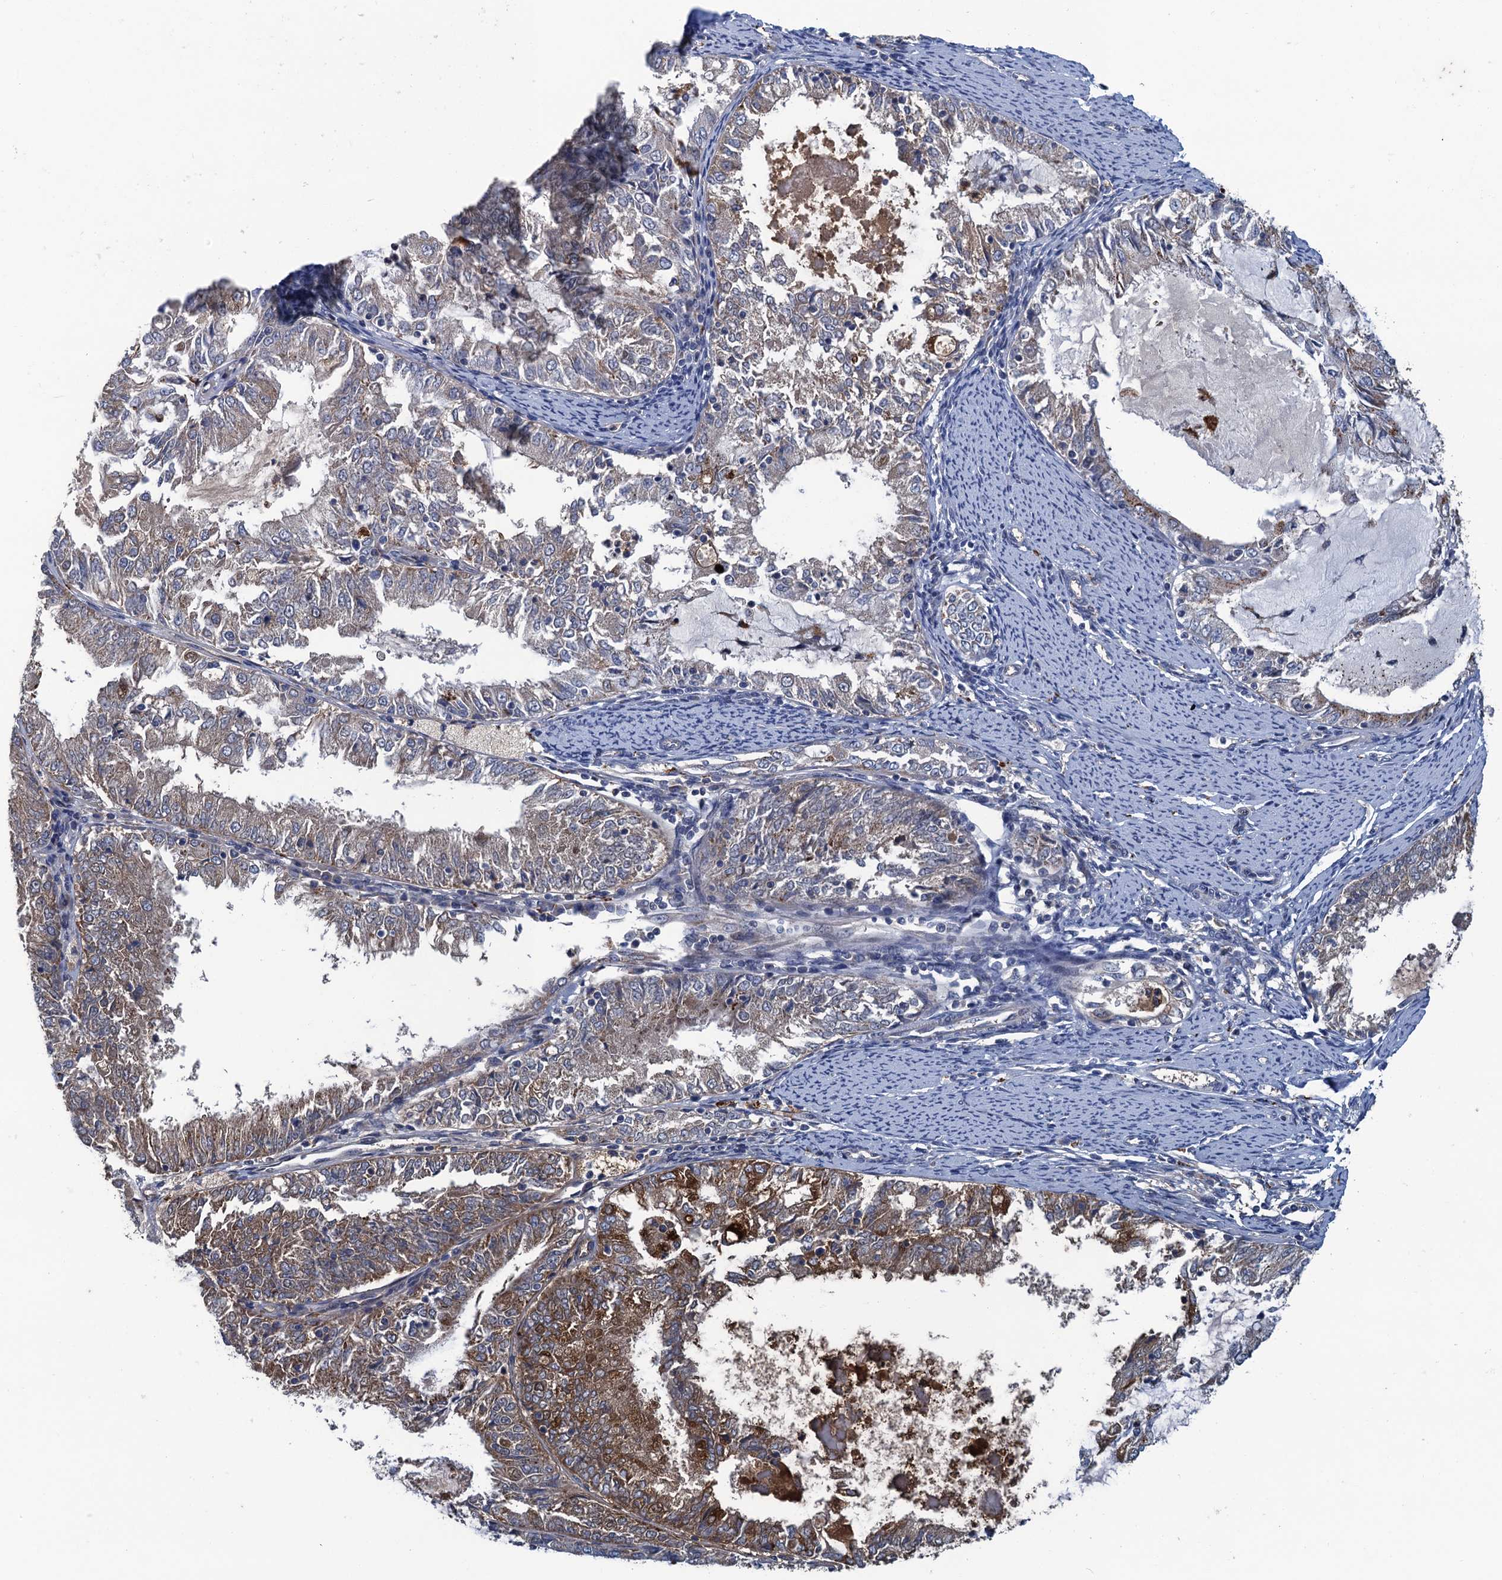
{"staining": {"intensity": "moderate", "quantity": "25%-75%", "location": "cytoplasmic/membranous"}, "tissue": "endometrial cancer", "cell_type": "Tumor cells", "image_type": "cancer", "snomed": [{"axis": "morphology", "description": "Adenocarcinoma, NOS"}, {"axis": "topography", "description": "Endometrium"}], "caption": "Brown immunohistochemical staining in human endometrial cancer displays moderate cytoplasmic/membranous positivity in approximately 25%-75% of tumor cells.", "gene": "KBTBD8", "patient": {"sex": "female", "age": 57}}